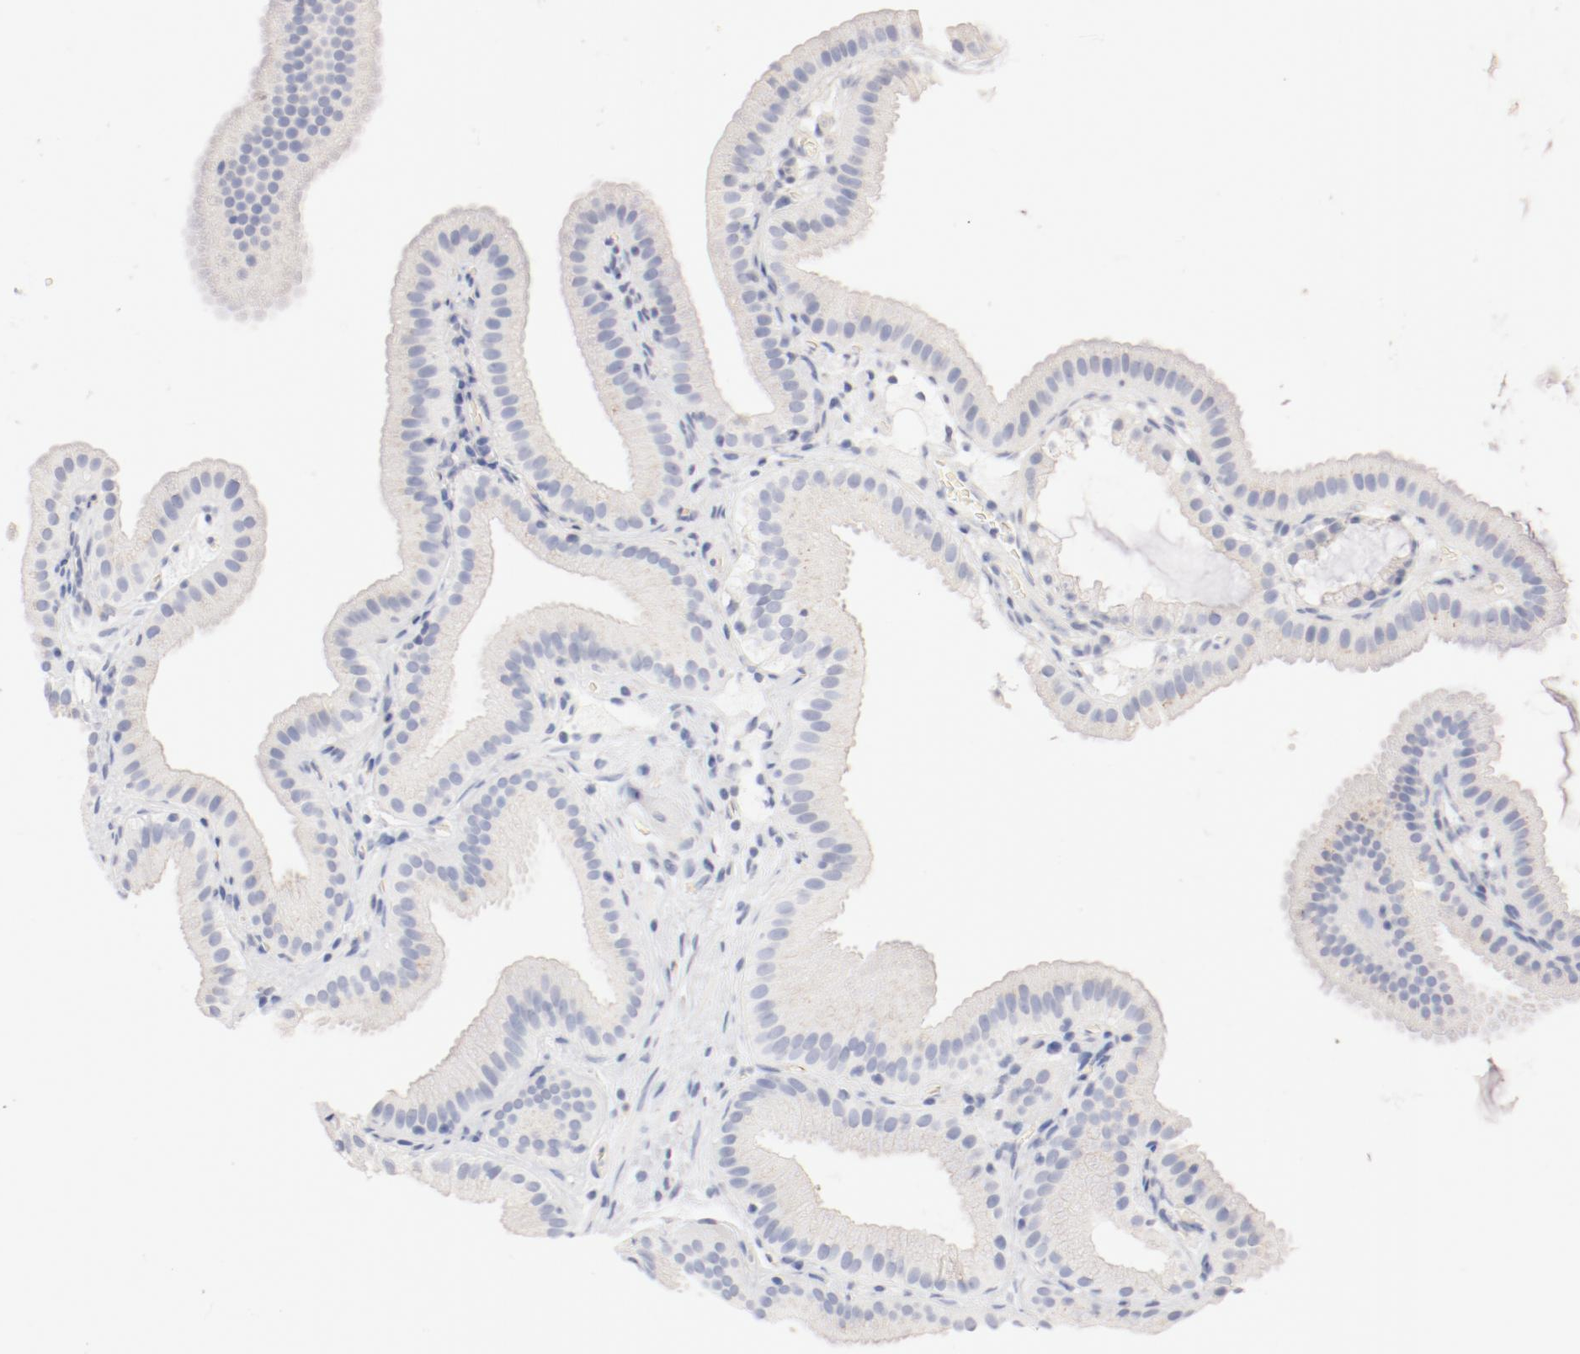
{"staining": {"intensity": "negative", "quantity": "none", "location": "none"}, "tissue": "gallbladder", "cell_type": "Glandular cells", "image_type": "normal", "snomed": [{"axis": "morphology", "description": "Normal tissue, NOS"}, {"axis": "topography", "description": "Gallbladder"}], "caption": "High magnification brightfield microscopy of normal gallbladder stained with DAB (3,3'-diaminobenzidine) (brown) and counterstained with hematoxylin (blue): glandular cells show no significant staining.", "gene": "HOMER1", "patient": {"sex": "female", "age": 63}}